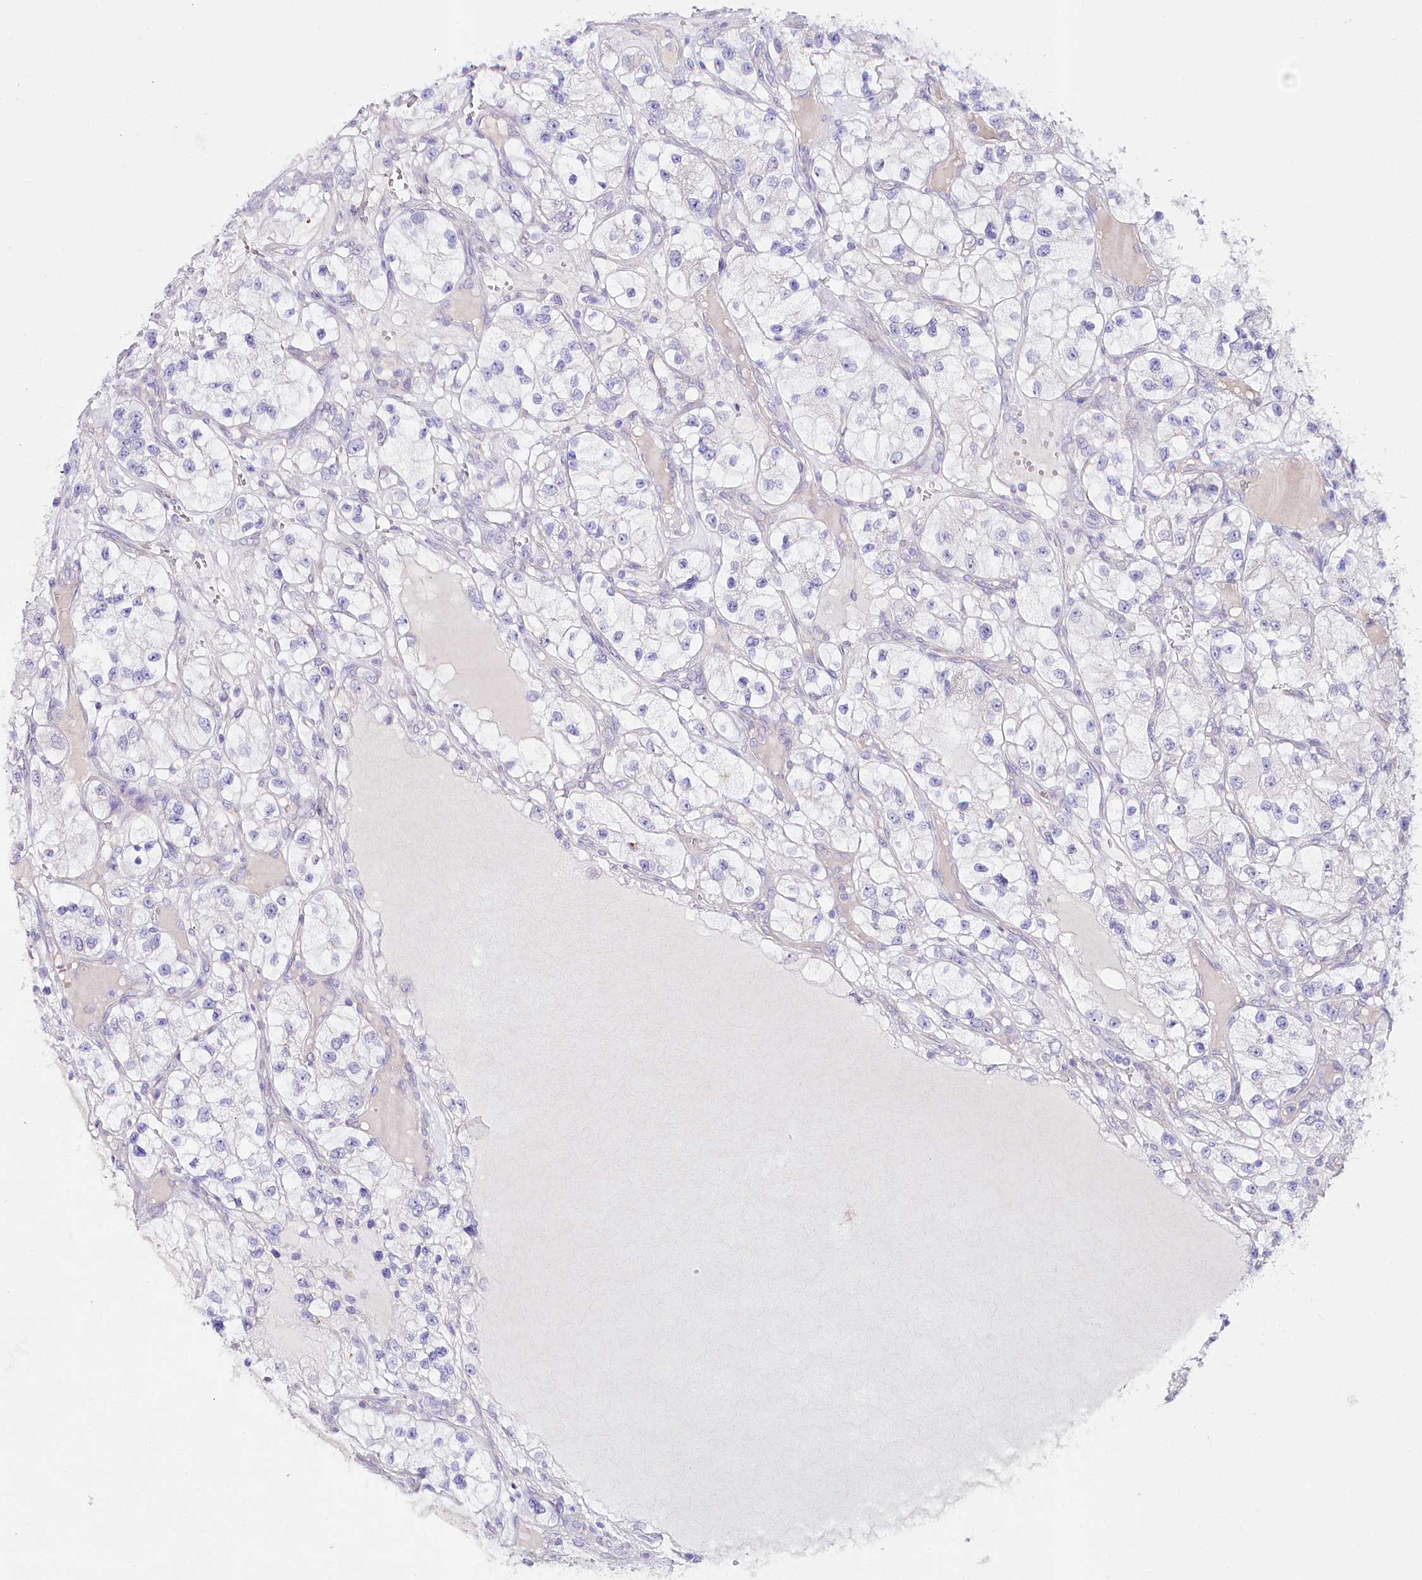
{"staining": {"intensity": "negative", "quantity": "none", "location": "none"}, "tissue": "renal cancer", "cell_type": "Tumor cells", "image_type": "cancer", "snomed": [{"axis": "morphology", "description": "Adenocarcinoma, NOS"}, {"axis": "topography", "description": "Kidney"}], "caption": "Immunohistochemistry photomicrograph of neoplastic tissue: human renal cancer (adenocarcinoma) stained with DAB (3,3'-diaminobenzidine) displays no significant protein expression in tumor cells.", "gene": "CSN3", "patient": {"sex": "female", "age": 57}}